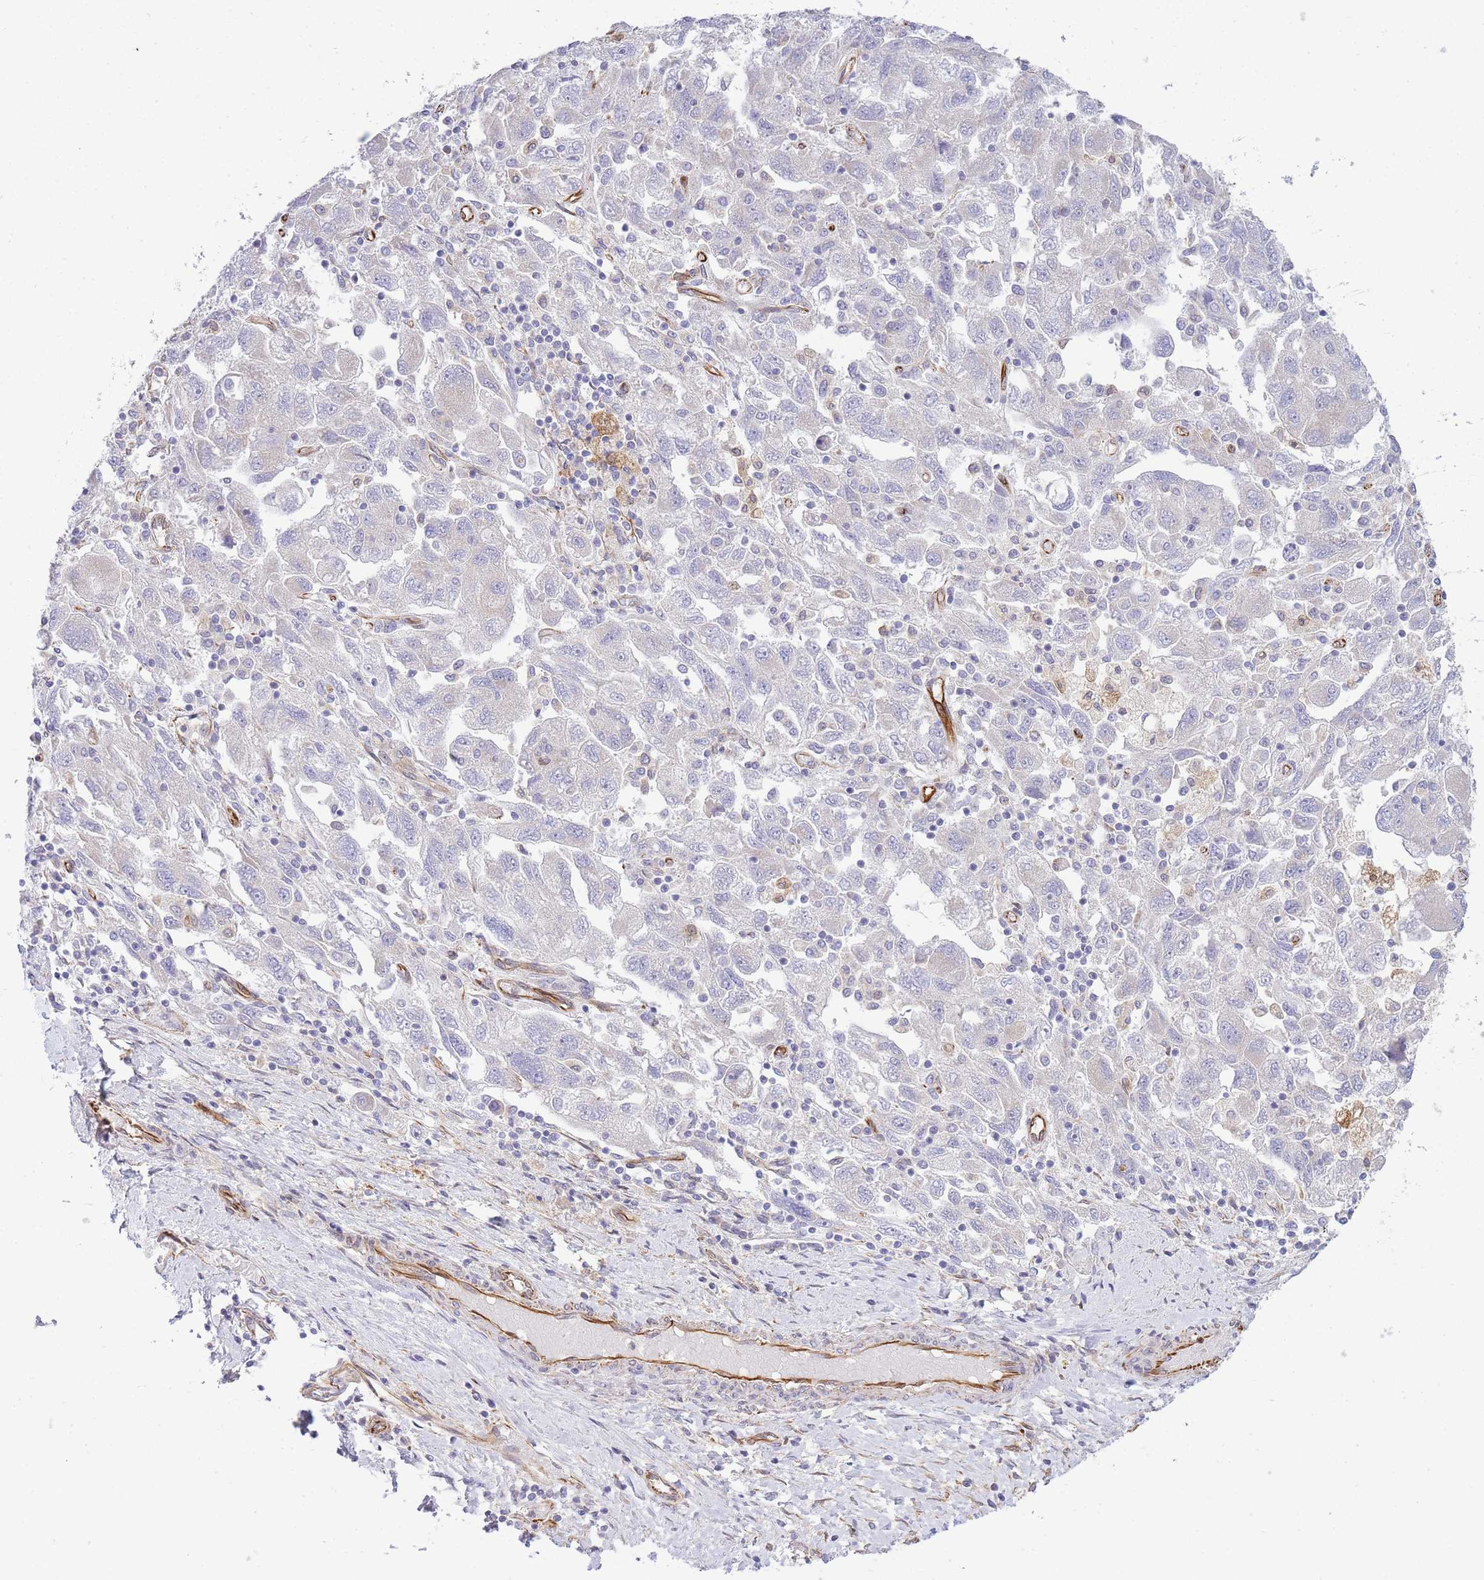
{"staining": {"intensity": "negative", "quantity": "none", "location": "none"}, "tissue": "ovarian cancer", "cell_type": "Tumor cells", "image_type": "cancer", "snomed": [{"axis": "morphology", "description": "Carcinoma, NOS"}, {"axis": "morphology", "description": "Cystadenocarcinoma, serous, NOS"}, {"axis": "topography", "description": "Ovary"}], "caption": "Protein analysis of carcinoma (ovarian) demonstrates no significant positivity in tumor cells.", "gene": "ECPAS", "patient": {"sex": "female", "age": 69}}